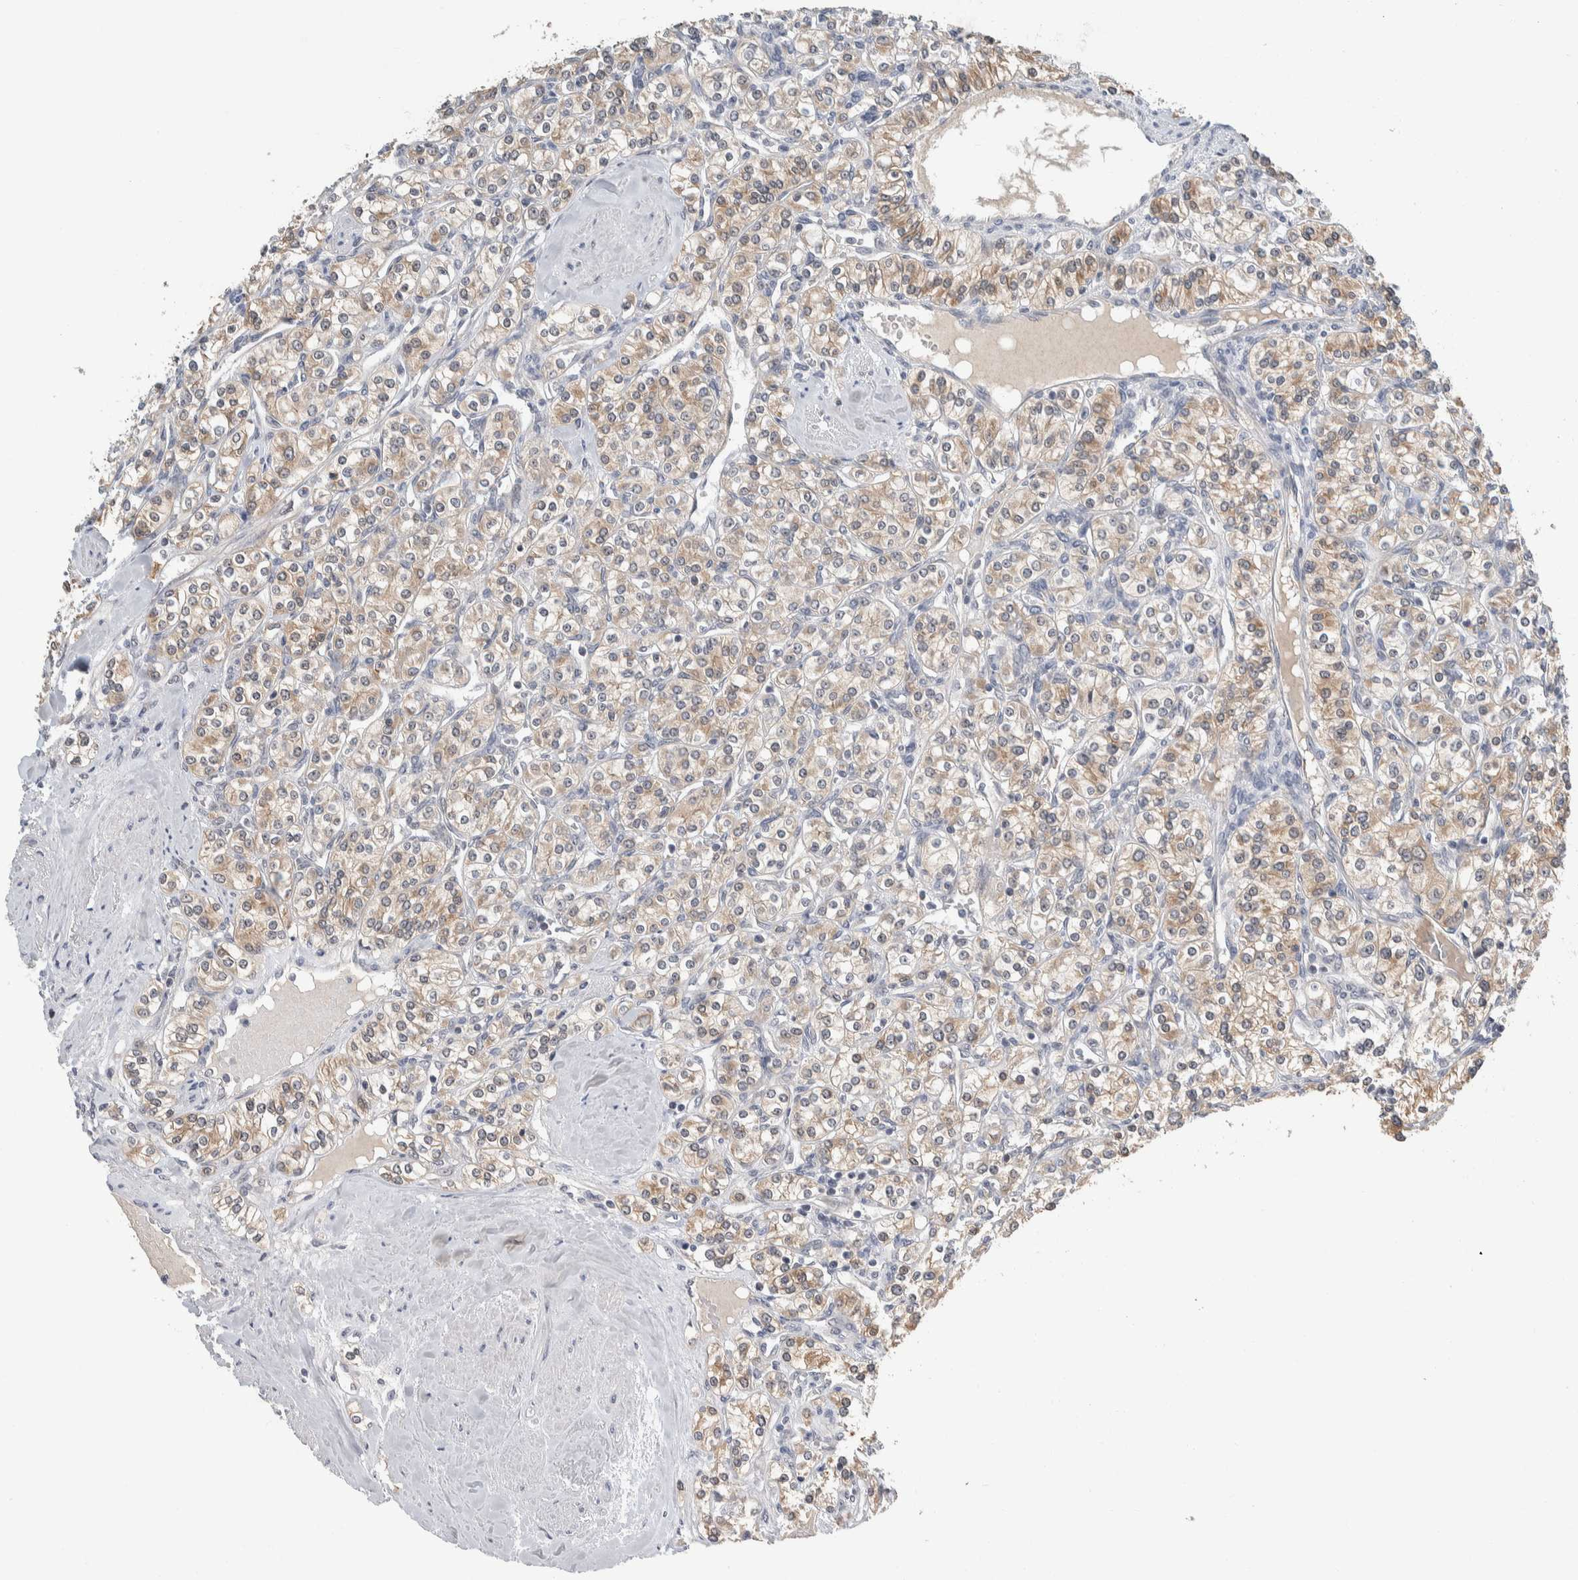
{"staining": {"intensity": "weak", "quantity": ">75%", "location": "cytoplasmic/membranous"}, "tissue": "renal cancer", "cell_type": "Tumor cells", "image_type": "cancer", "snomed": [{"axis": "morphology", "description": "Adenocarcinoma, NOS"}, {"axis": "topography", "description": "Kidney"}], "caption": "A brown stain labels weak cytoplasmic/membranous expression of a protein in renal cancer tumor cells. Using DAB (3,3'-diaminobenzidine) (brown) and hematoxylin (blue) stains, captured at high magnification using brightfield microscopy.", "gene": "SHPK", "patient": {"sex": "male", "age": 77}}